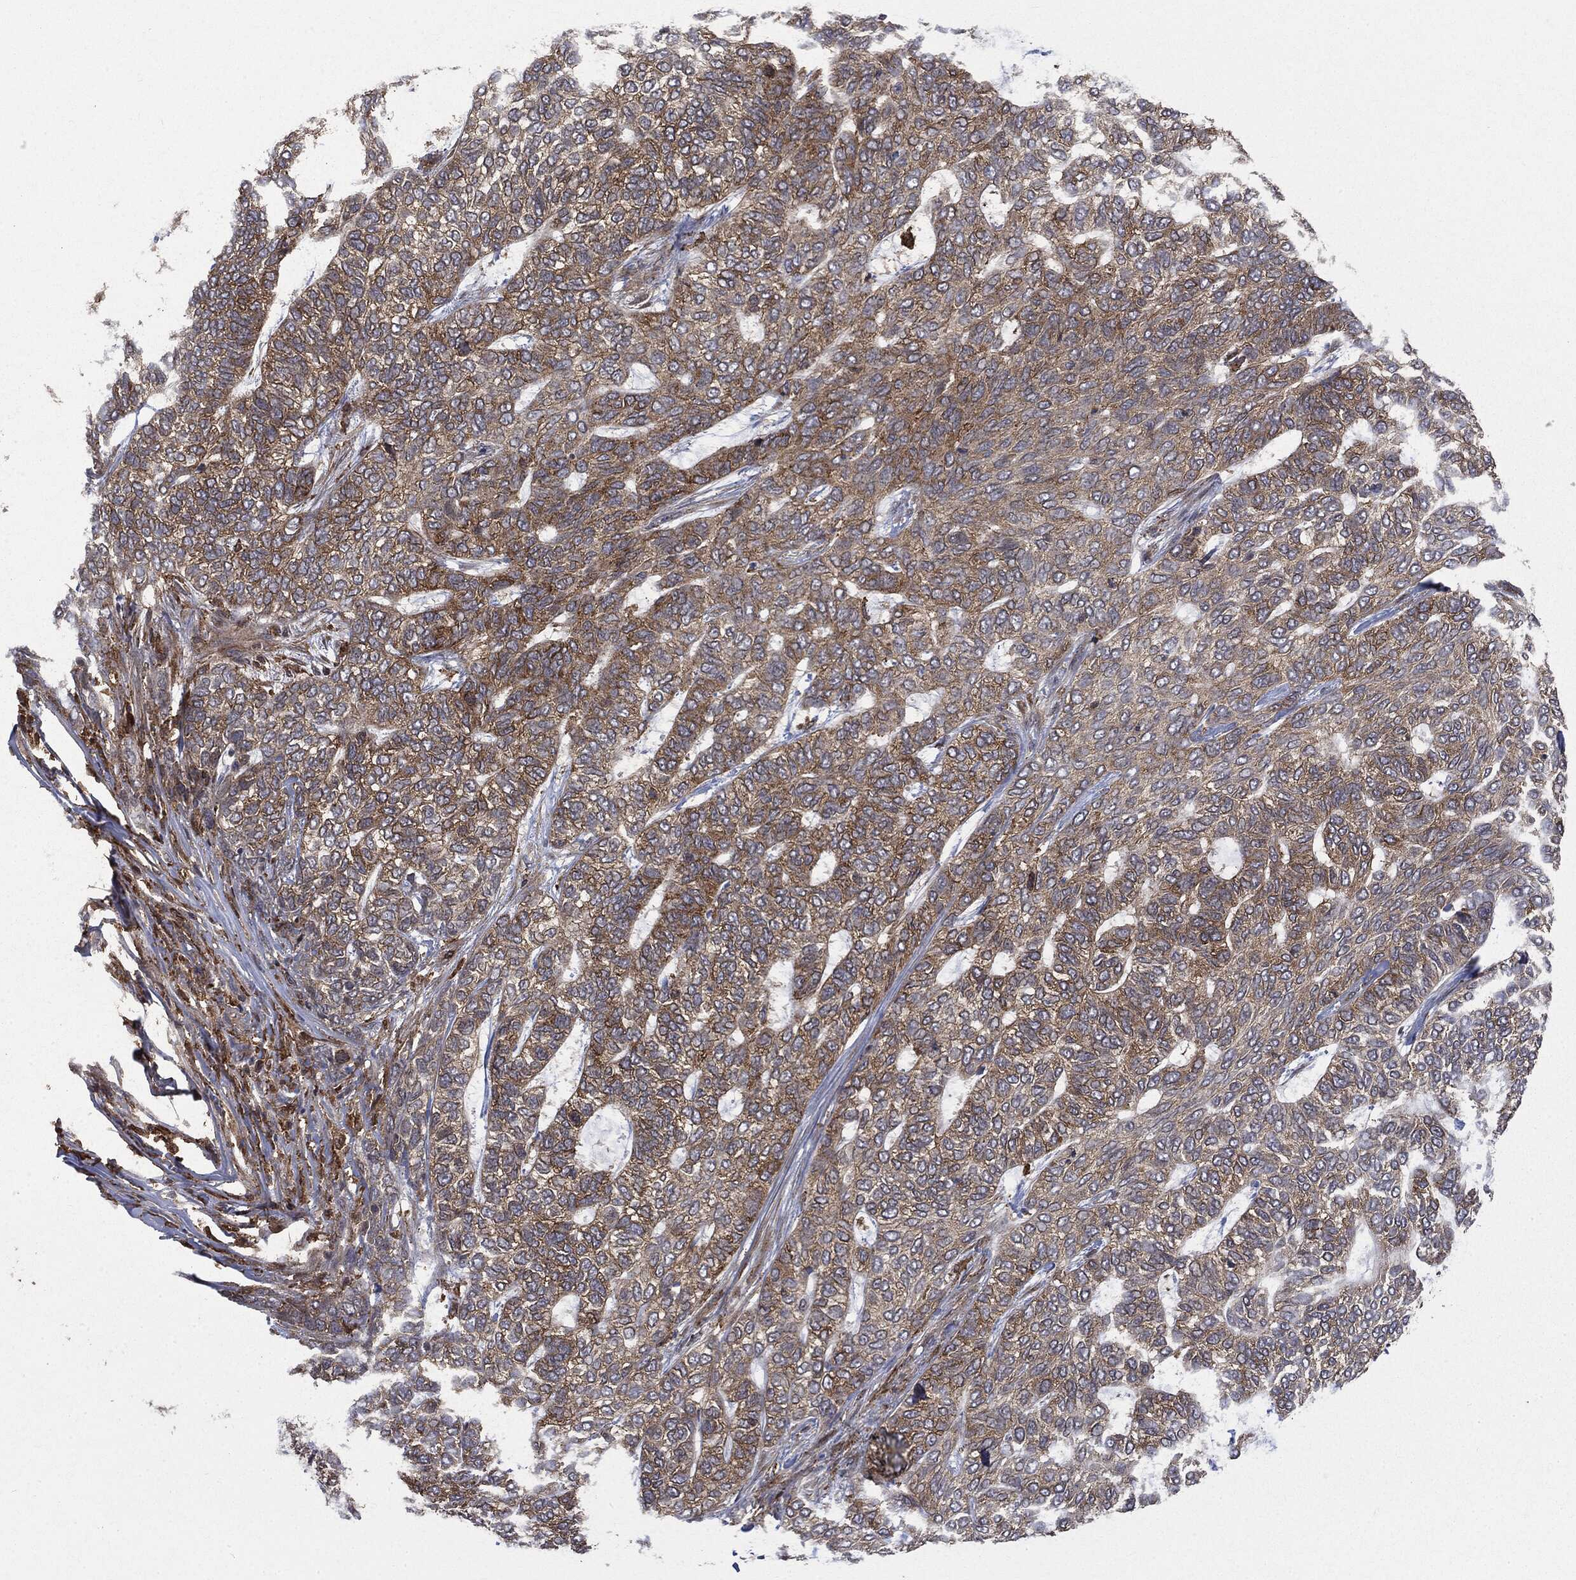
{"staining": {"intensity": "moderate", "quantity": ">75%", "location": "cytoplasmic/membranous"}, "tissue": "skin cancer", "cell_type": "Tumor cells", "image_type": "cancer", "snomed": [{"axis": "morphology", "description": "Basal cell carcinoma"}, {"axis": "topography", "description": "Skin"}], "caption": "Protein expression by IHC exhibits moderate cytoplasmic/membranous staining in about >75% of tumor cells in skin basal cell carcinoma.", "gene": "SNX5", "patient": {"sex": "female", "age": 65}}